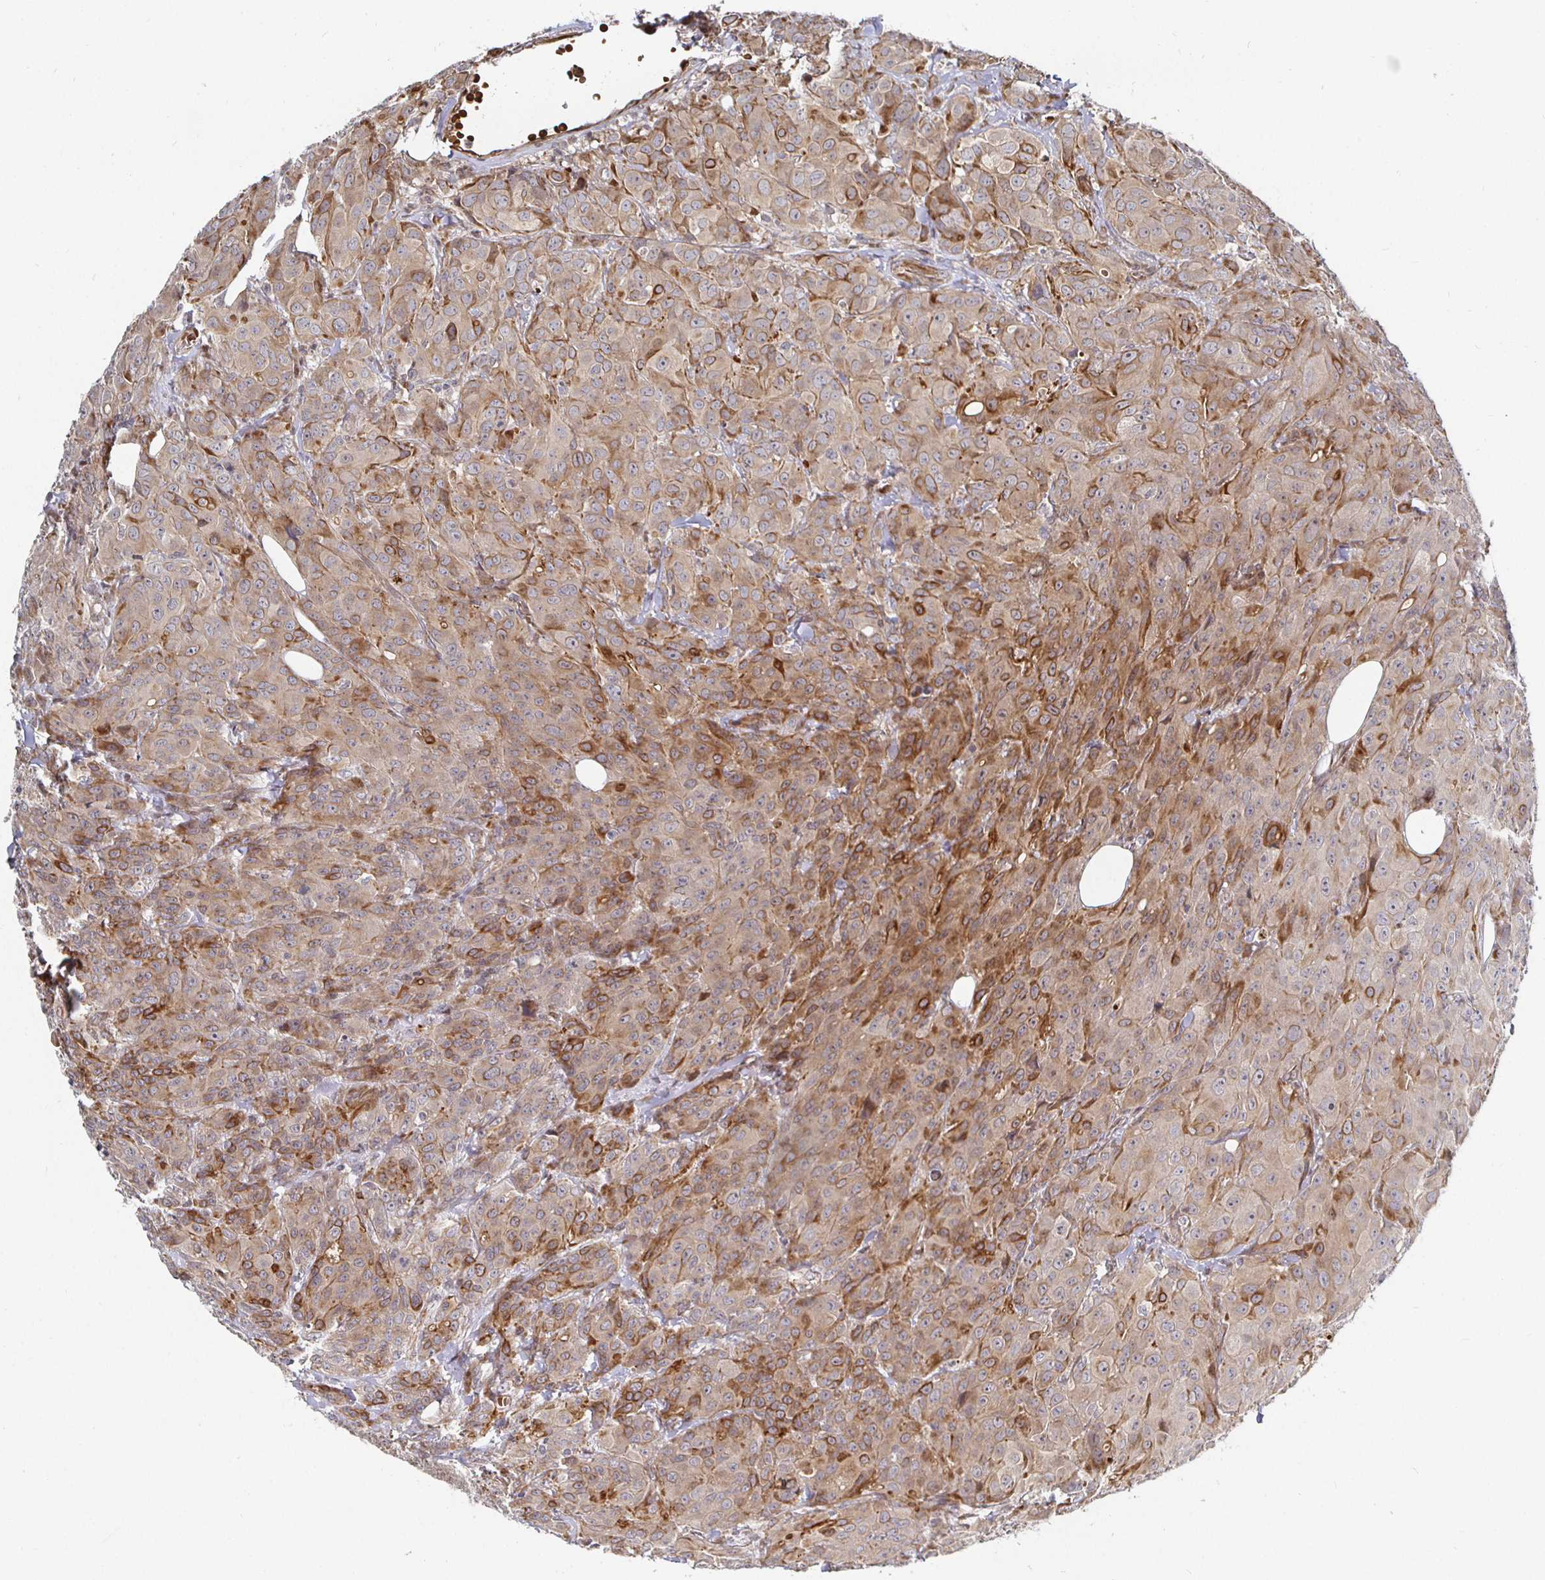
{"staining": {"intensity": "moderate", "quantity": "25%-75%", "location": "cytoplasmic/membranous"}, "tissue": "breast cancer", "cell_type": "Tumor cells", "image_type": "cancer", "snomed": [{"axis": "morphology", "description": "Normal tissue, NOS"}, {"axis": "morphology", "description": "Duct carcinoma"}, {"axis": "topography", "description": "Breast"}], "caption": "This is an image of immunohistochemistry staining of intraductal carcinoma (breast), which shows moderate staining in the cytoplasmic/membranous of tumor cells.", "gene": "TBKBP1", "patient": {"sex": "female", "age": 43}}